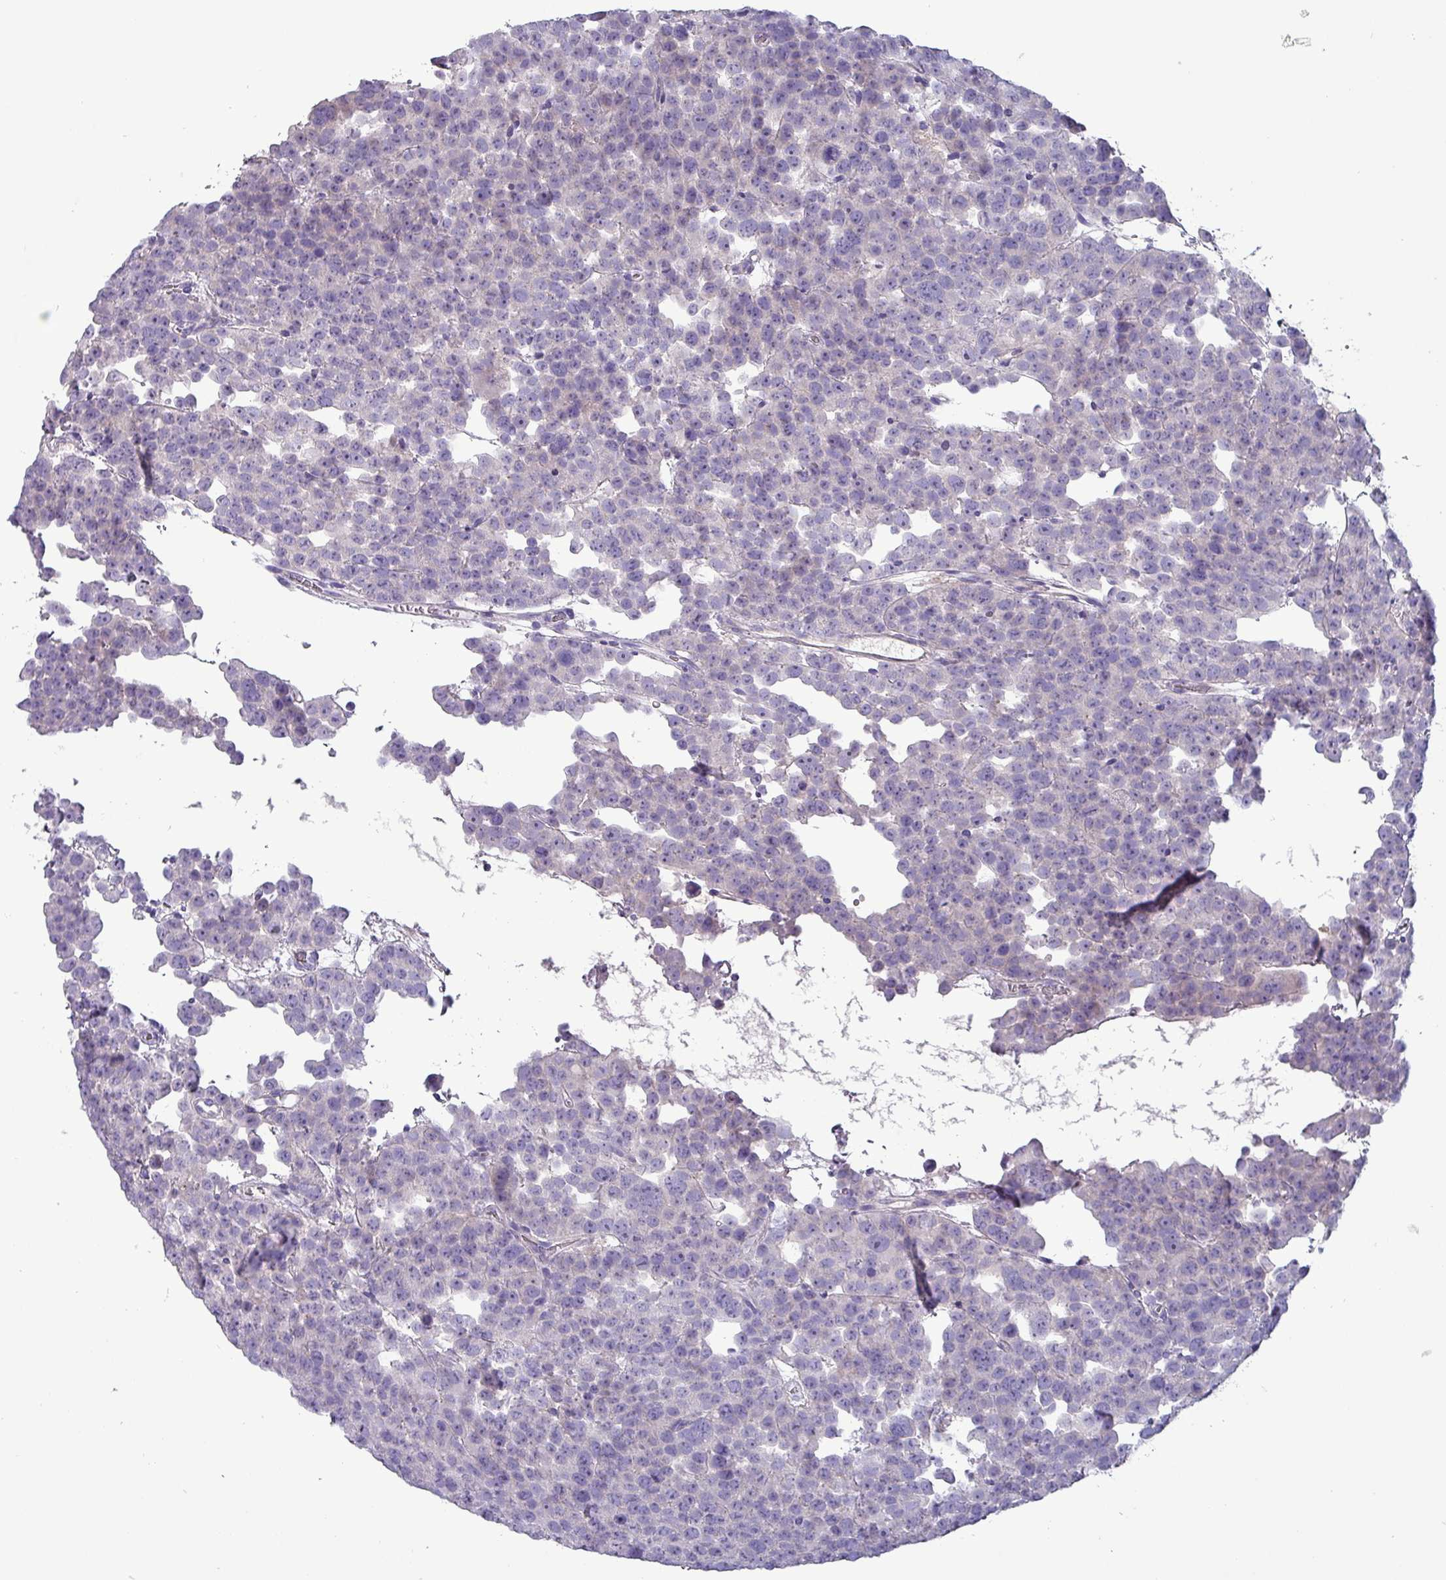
{"staining": {"intensity": "negative", "quantity": "none", "location": "none"}, "tissue": "testis cancer", "cell_type": "Tumor cells", "image_type": "cancer", "snomed": [{"axis": "morphology", "description": "Seminoma, NOS"}, {"axis": "topography", "description": "Testis"}], "caption": "The image demonstrates no significant staining in tumor cells of testis seminoma. Nuclei are stained in blue.", "gene": "HSD3B7", "patient": {"sex": "male", "age": 71}}